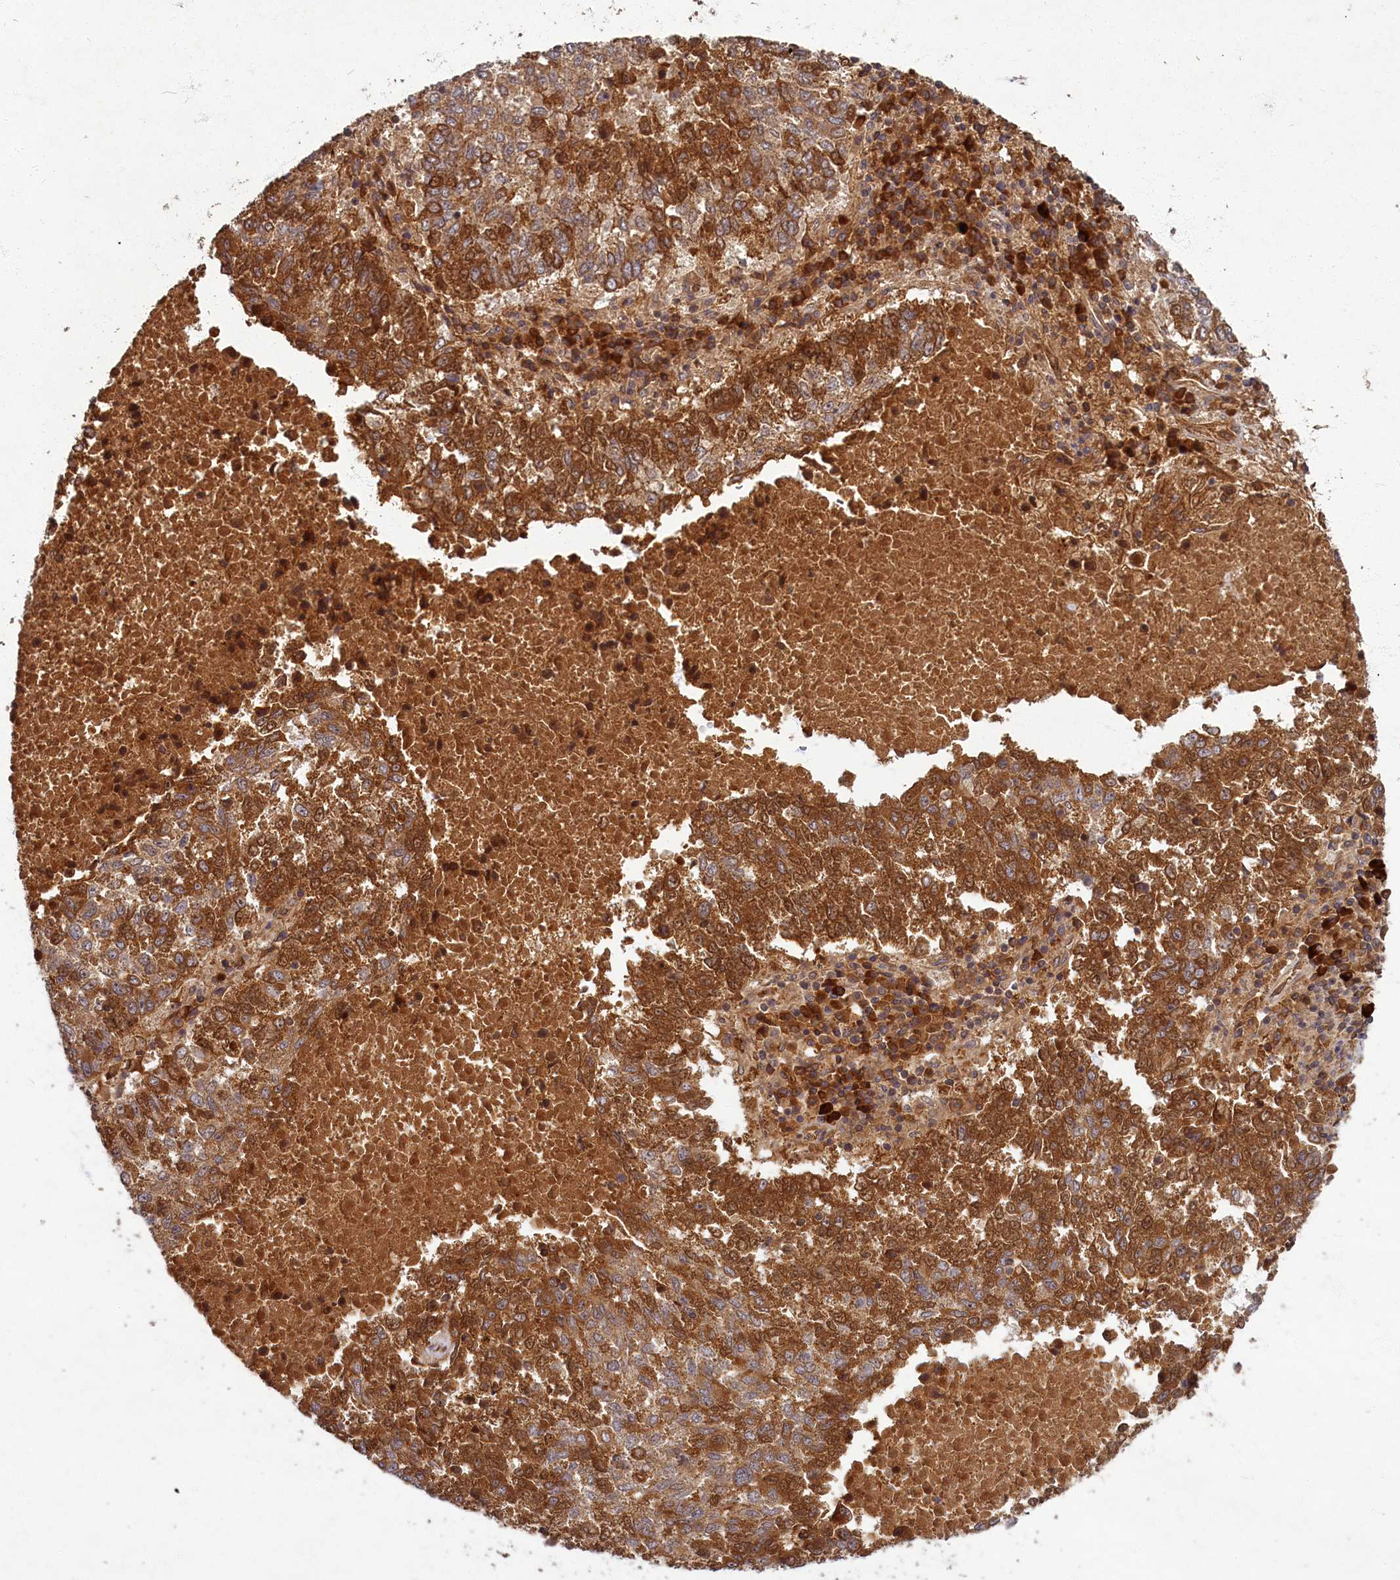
{"staining": {"intensity": "strong", "quantity": ">75%", "location": "cytoplasmic/membranous"}, "tissue": "lung cancer", "cell_type": "Tumor cells", "image_type": "cancer", "snomed": [{"axis": "morphology", "description": "Squamous cell carcinoma, NOS"}, {"axis": "topography", "description": "Lung"}], "caption": "This is an image of immunohistochemistry staining of lung cancer, which shows strong expression in the cytoplasmic/membranous of tumor cells.", "gene": "BICD1", "patient": {"sex": "male", "age": 73}}